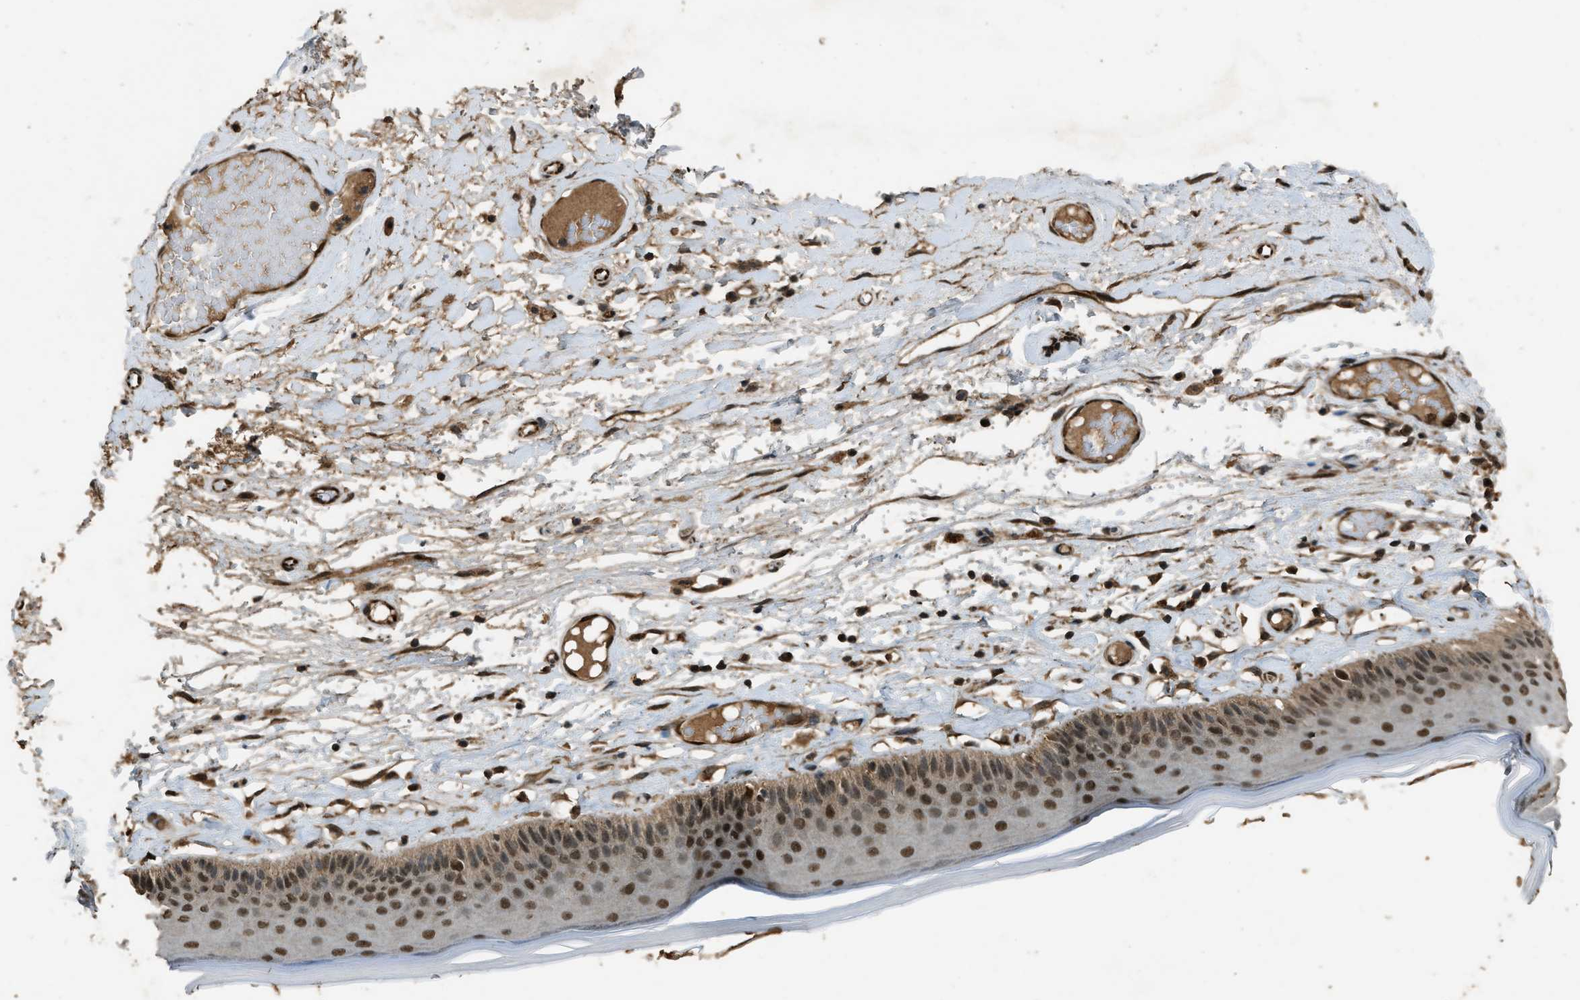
{"staining": {"intensity": "strong", "quantity": ">75%", "location": "cytoplasmic/membranous,nuclear"}, "tissue": "skin", "cell_type": "Epidermal cells", "image_type": "normal", "snomed": [{"axis": "morphology", "description": "Normal tissue, NOS"}, {"axis": "topography", "description": "Vulva"}], "caption": "Protein staining reveals strong cytoplasmic/membranous,nuclear expression in about >75% of epidermal cells in normal skin. The staining was performed using DAB, with brown indicating positive protein expression. Nuclei are stained blue with hematoxylin.", "gene": "SERTAD2", "patient": {"sex": "female", "age": 73}}